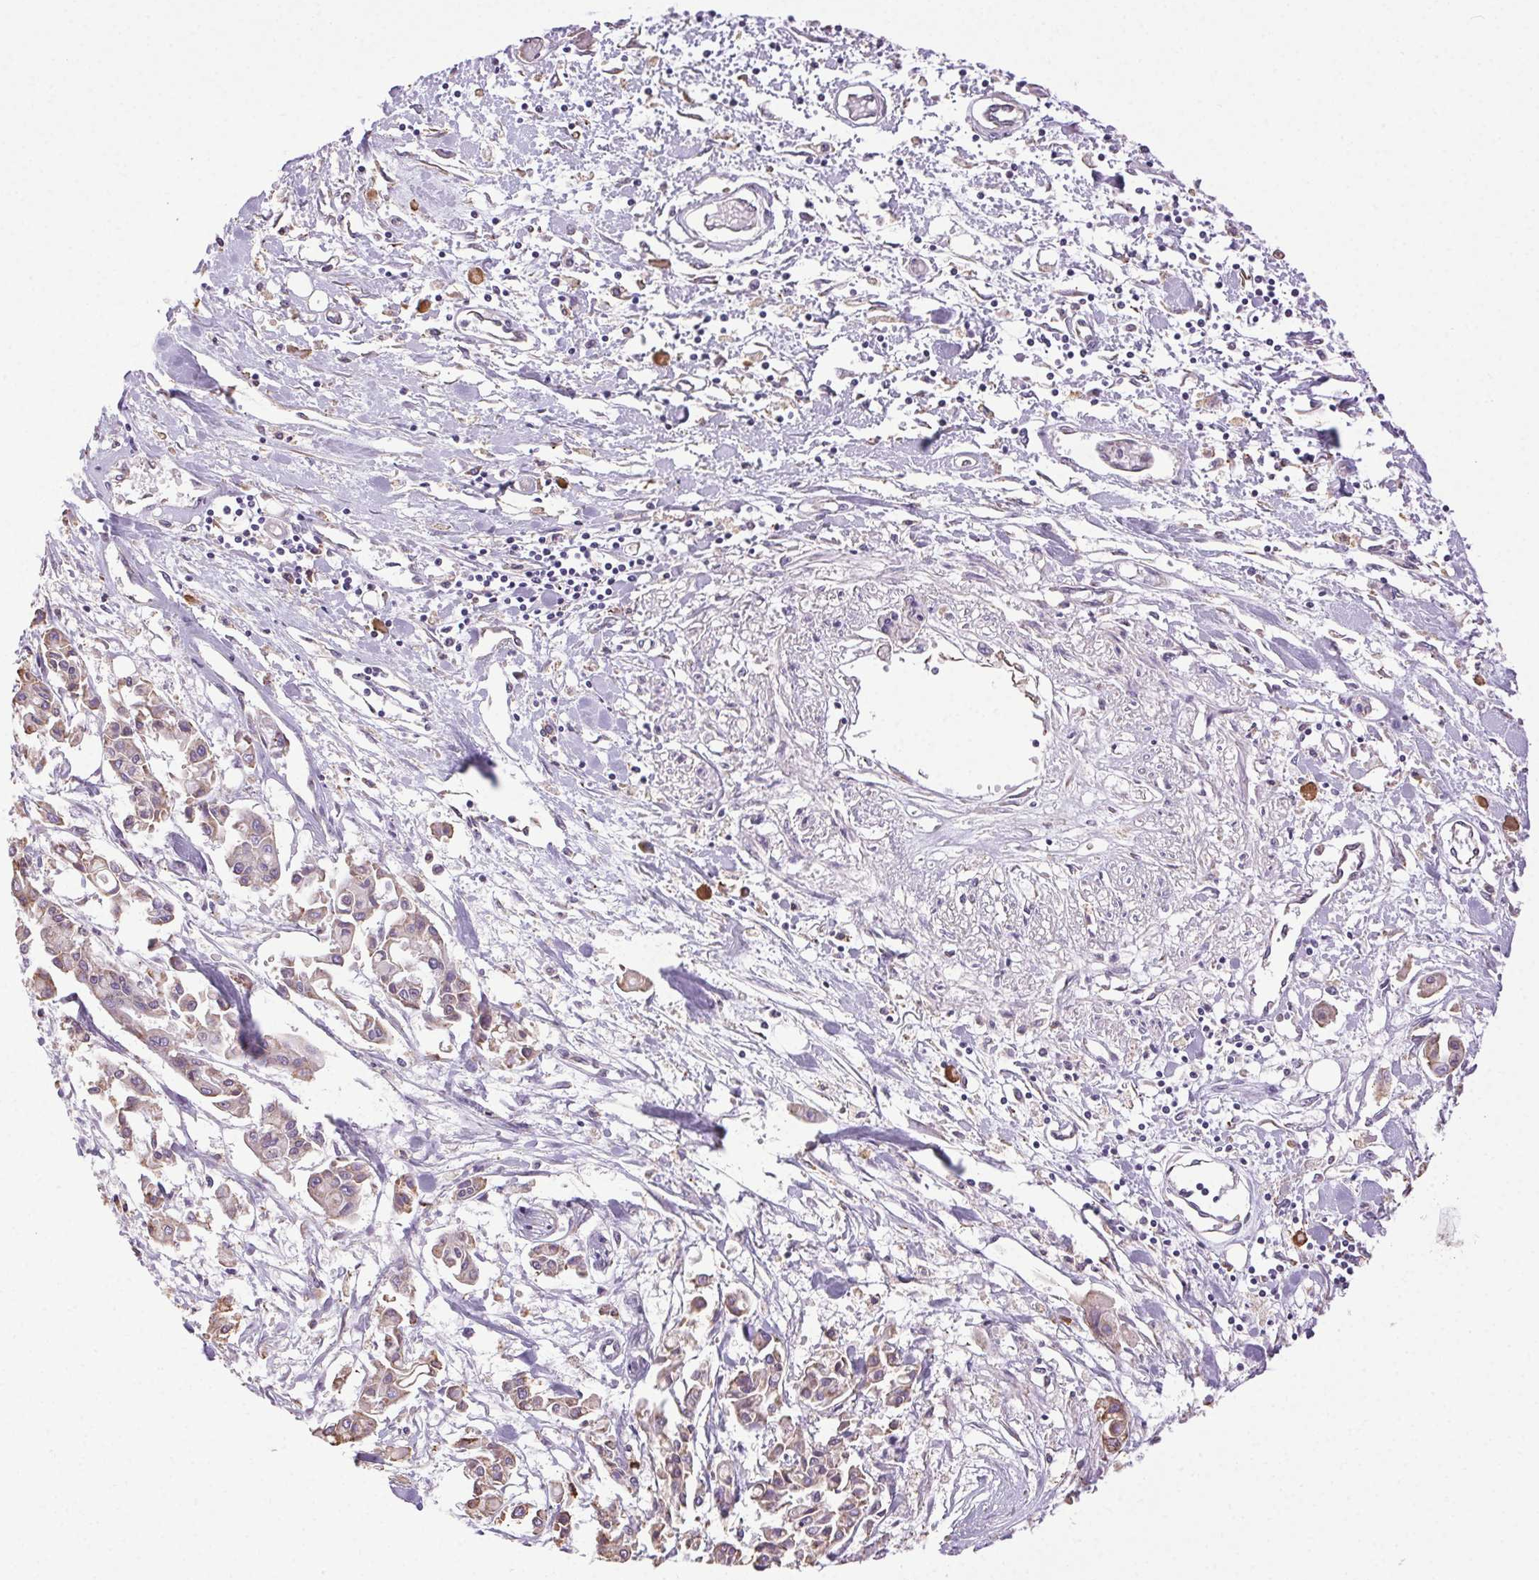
{"staining": {"intensity": "weak", "quantity": "<25%", "location": "cytoplasmic/membranous"}, "tissue": "pancreatic cancer", "cell_type": "Tumor cells", "image_type": "cancer", "snomed": [{"axis": "morphology", "description": "Adenocarcinoma, NOS"}, {"axis": "topography", "description": "Pancreas"}], "caption": "Histopathology image shows no significant protein staining in tumor cells of adenocarcinoma (pancreatic). (DAB immunohistochemistry (IHC), high magnification).", "gene": "SNX31", "patient": {"sex": "male", "age": 61}}